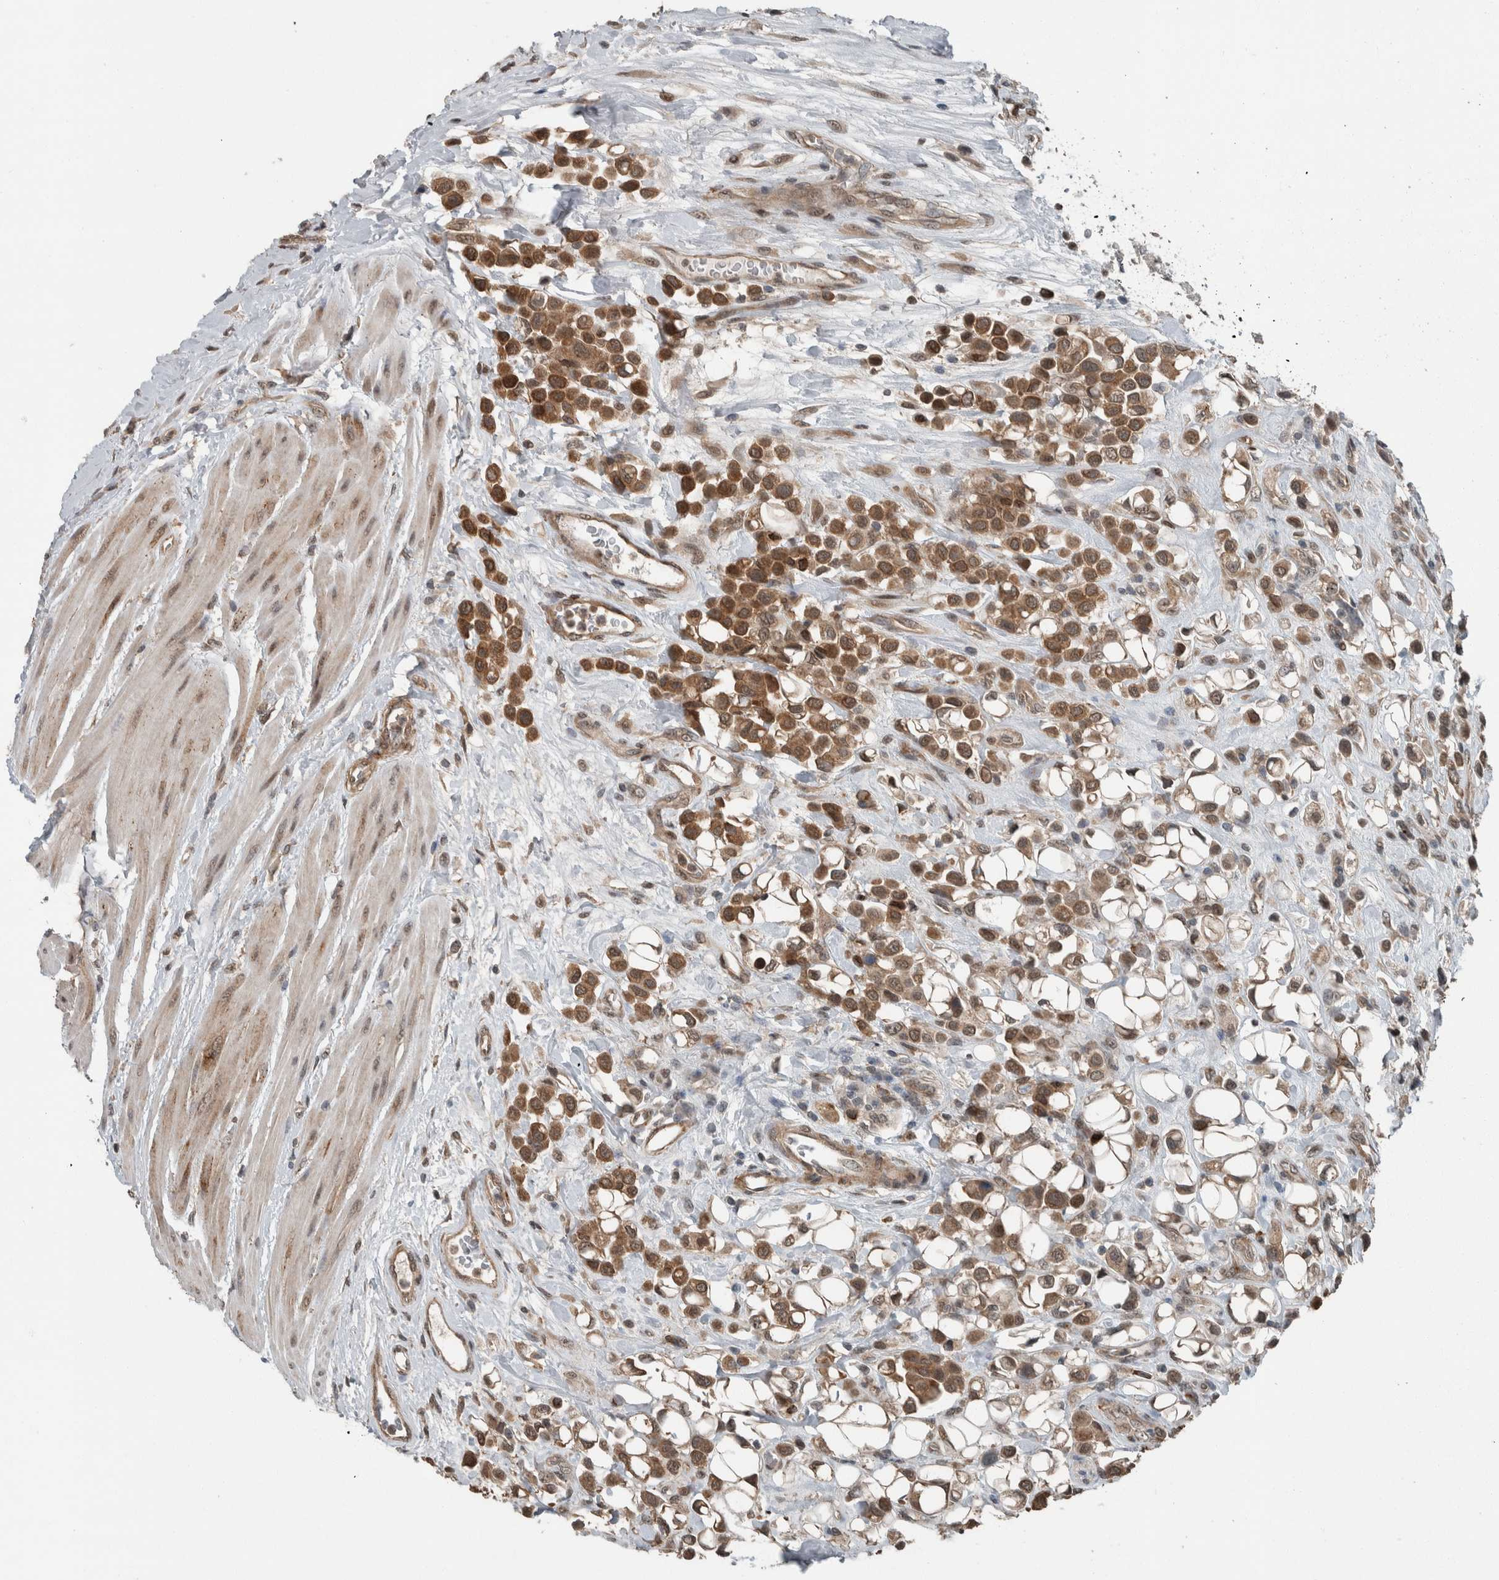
{"staining": {"intensity": "moderate", "quantity": ">75%", "location": "cytoplasmic/membranous"}, "tissue": "urothelial cancer", "cell_type": "Tumor cells", "image_type": "cancer", "snomed": [{"axis": "morphology", "description": "Urothelial carcinoma, High grade"}, {"axis": "topography", "description": "Urinary bladder"}], "caption": "A medium amount of moderate cytoplasmic/membranous staining is identified in approximately >75% of tumor cells in high-grade urothelial carcinoma tissue.", "gene": "MYO1E", "patient": {"sex": "male", "age": 50}}